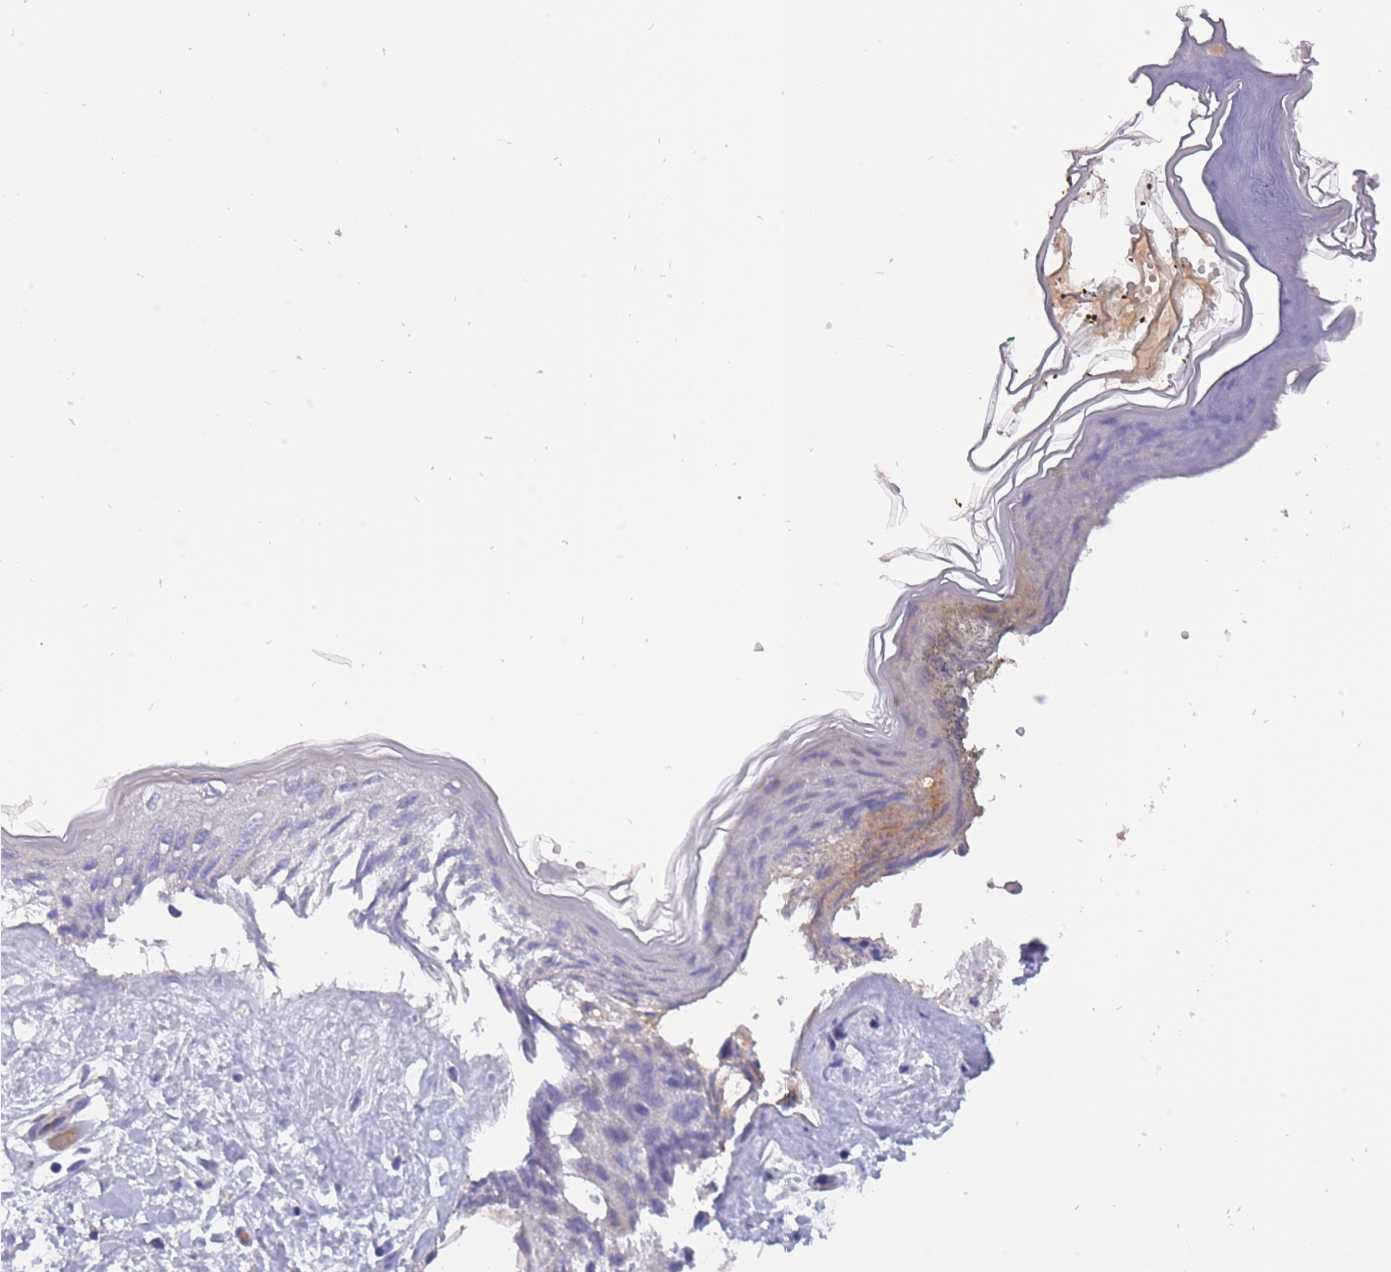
{"staining": {"intensity": "negative", "quantity": "none", "location": "none"}, "tissue": "skin", "cell_type": "Fibroblasts", "image_type": "normal", "snomed": [{"axis": "morphology", "description": "Normal tissue, NOS"}, {"axis": "topography", "description": "Skin"}], "caption": "High power microscopy histopathology image of an IHC photomicrograph of normal skin, revealing no significant staining in fibroblasts. The staining is performed using DAB brown chromogen with nuclei counter-stained in using hematoxylin.", "gene": "CRYGN", "patient": {"sex": "female", "age": 34}}